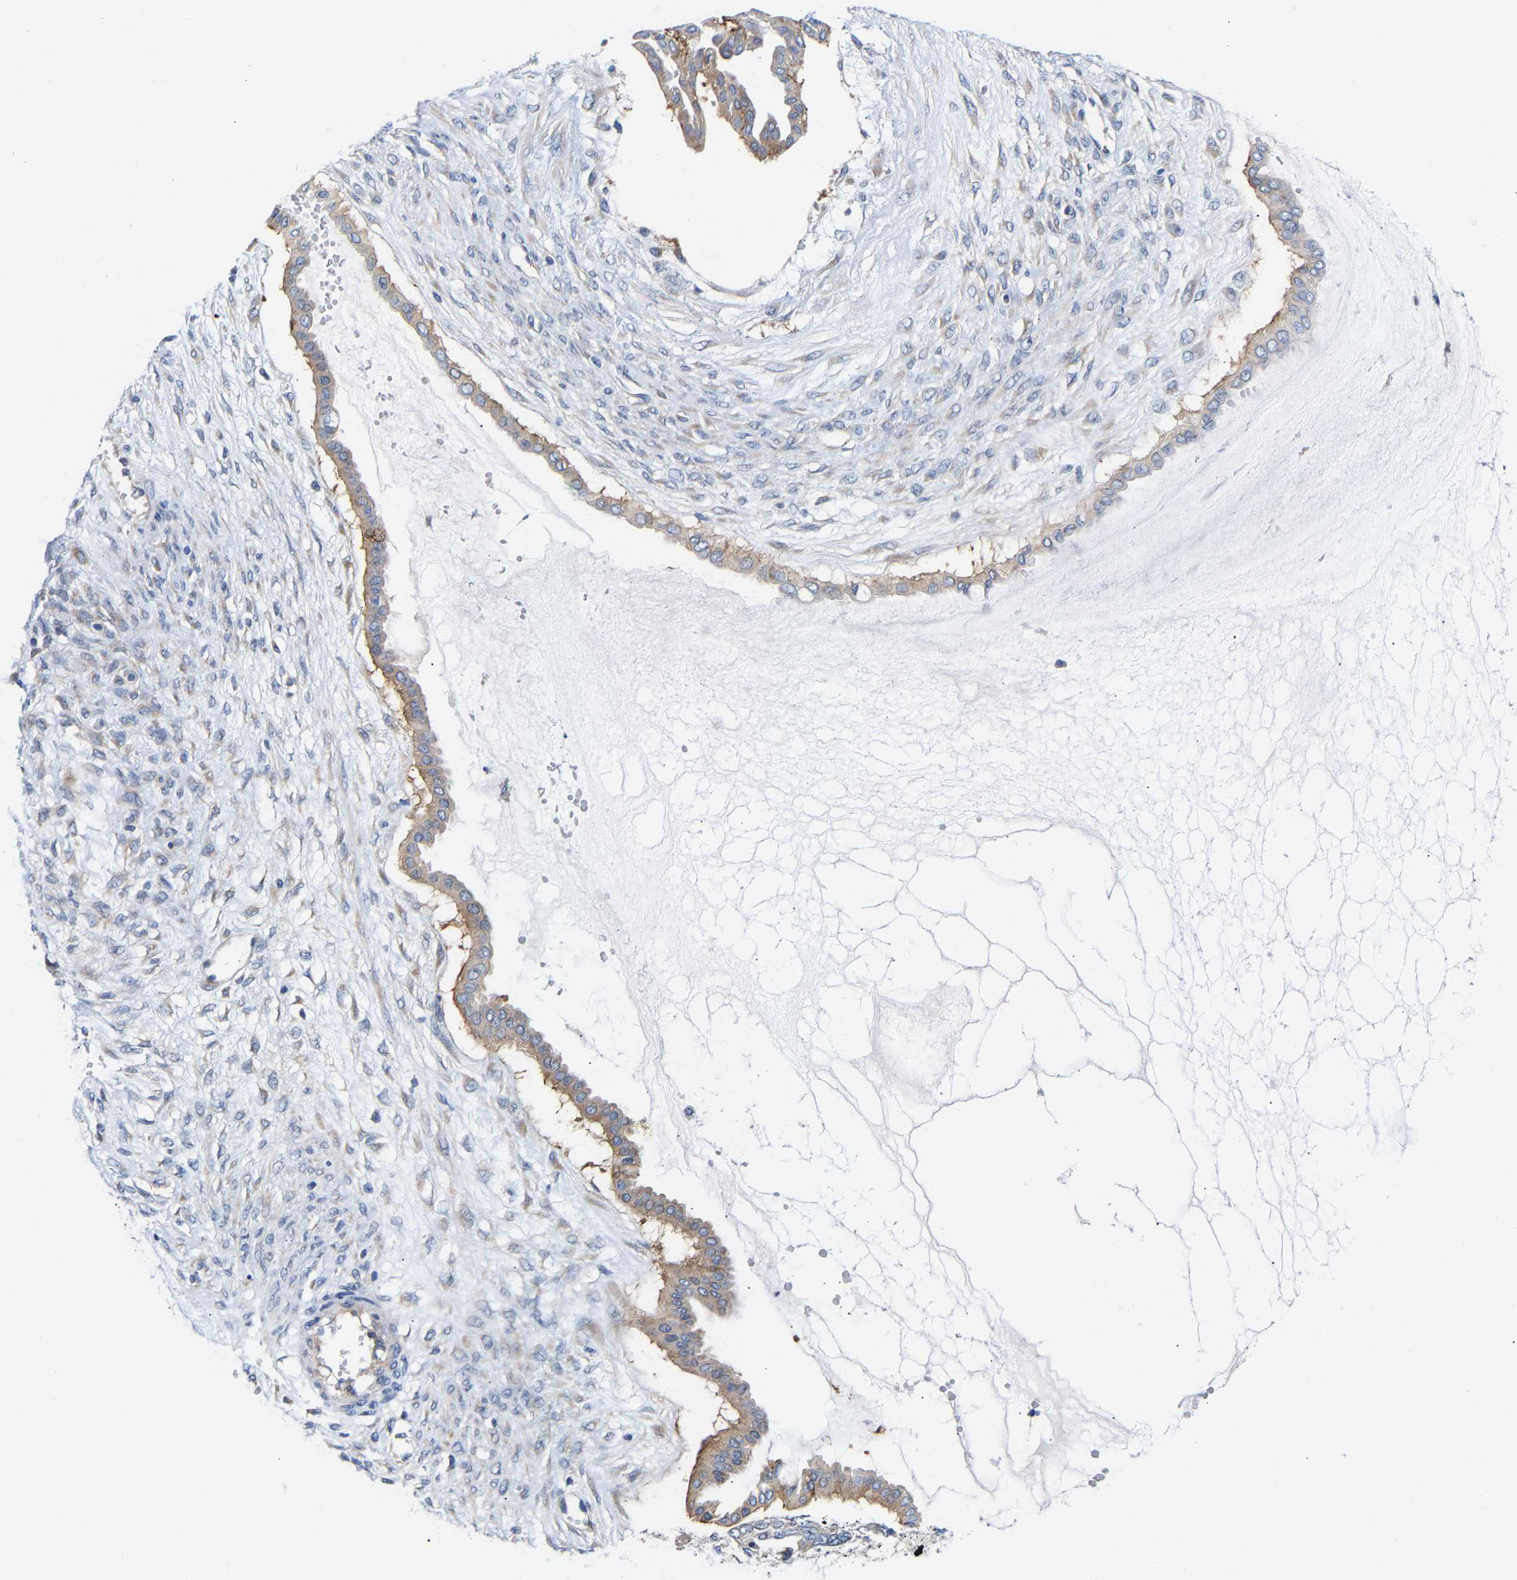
{"staining": {"intensity": "moderate", "quantity": "25%-75%", "location": "cytoplasmic/membranous"}, "tissue": "ovarian cancer", "cell_type": "Tumor cells", "image_type": "cancer", "snomed": [{"axis": "morphology", "description": "Cystadenocarcinoma, mucinous, NOS"}, {"axis": "topography", "description": "Ovary"}], "caption": "A medium amount of moderate cytoplasmic/membranous expression is present in approximately 25%-75% of tumor cells in mucinous cystadenocarcinoma (ovarian) tissue.", "gene": "PPP1R15A", "patient": {"sex": "female", "age": 73}}